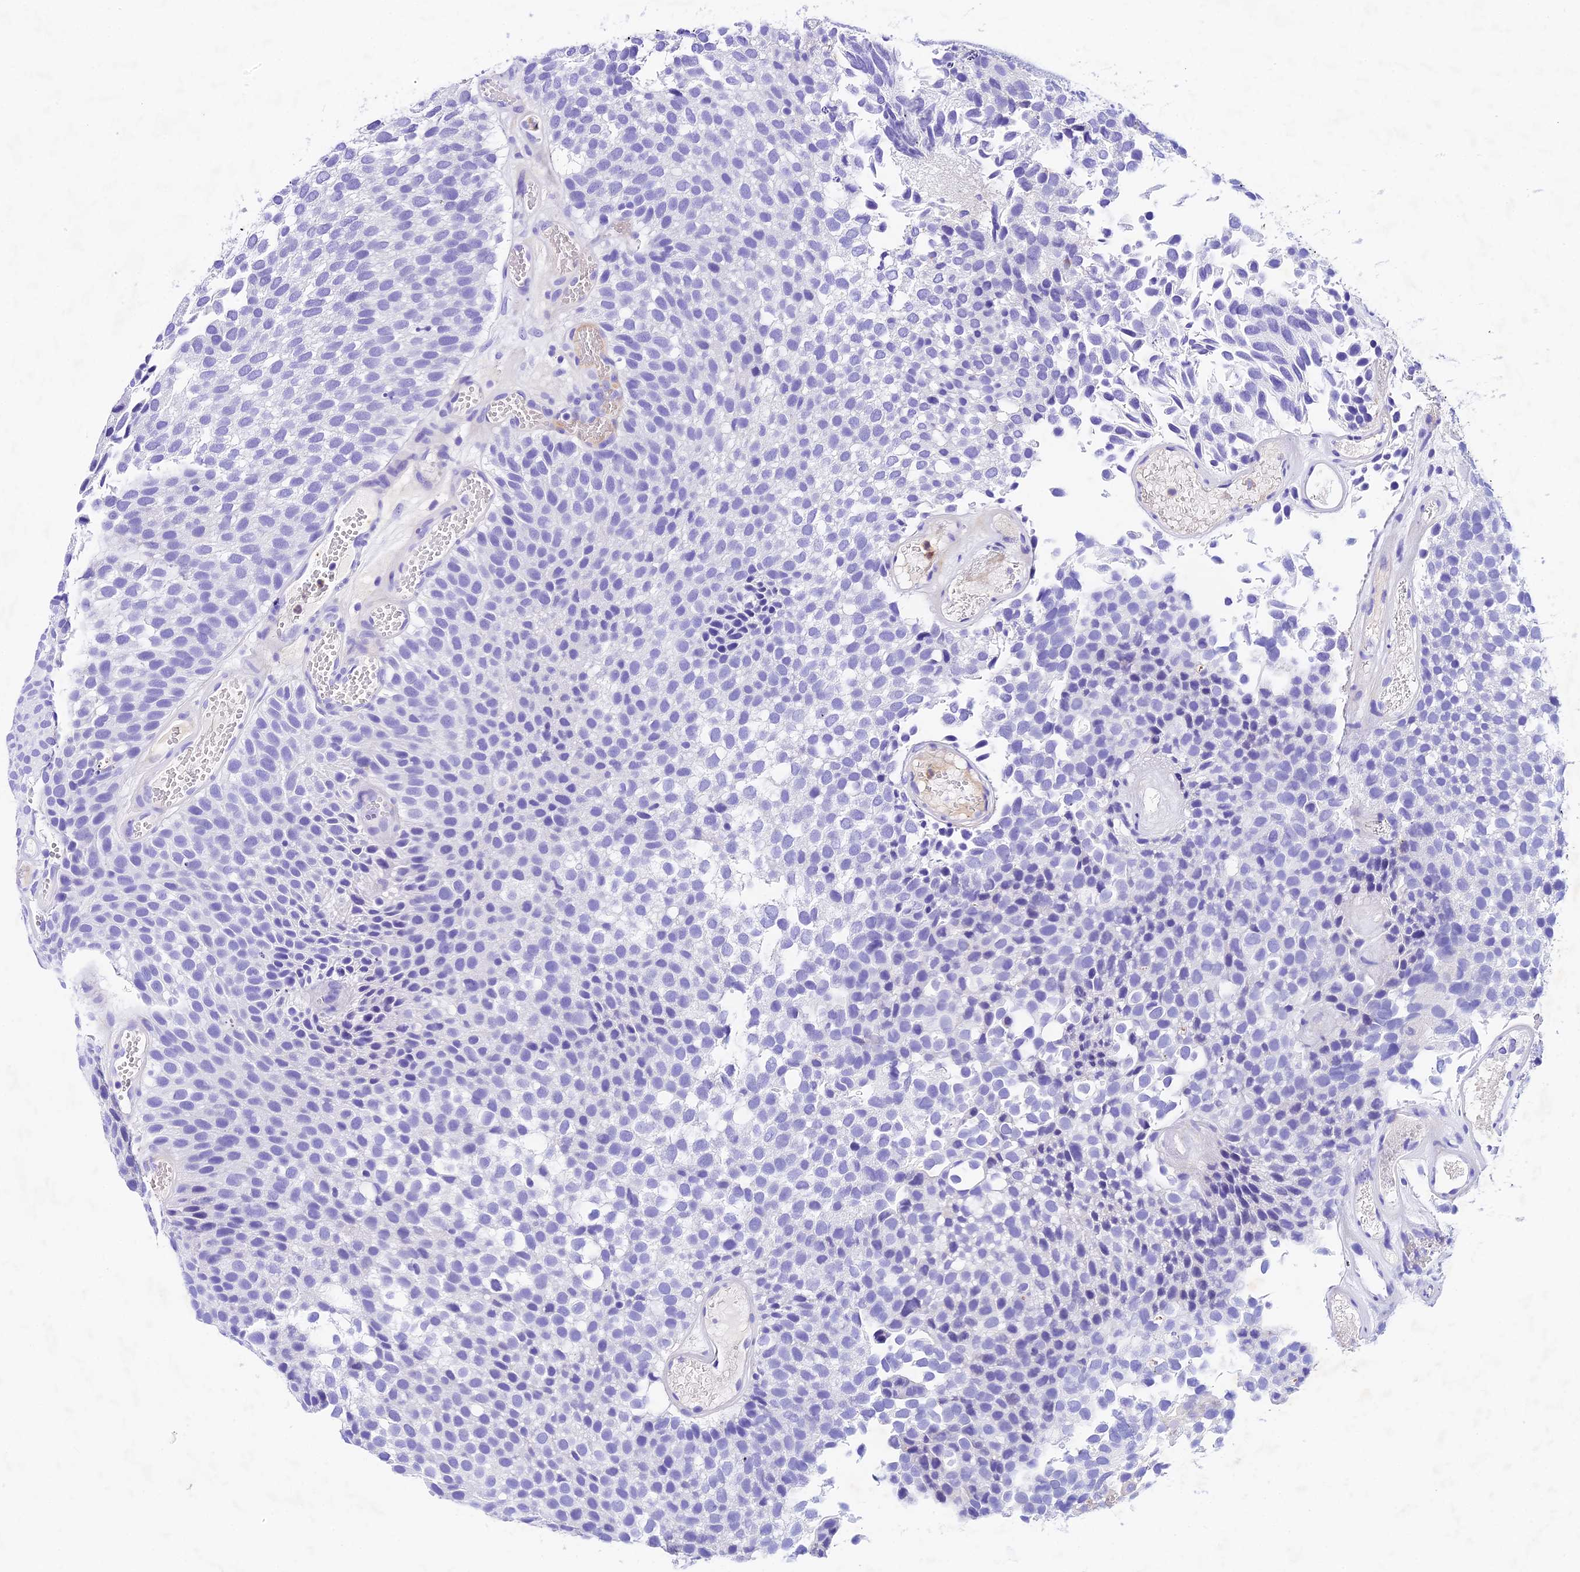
{"staining": {"intensity": "negative", "quantity": "none", "location": "none"}, "tissue": "urothelial cancer", "cell_type": "Tumor cells", "image_type": "cancer", "snomed": [{"axis": "morphology", "description": "Urothelial carcinoma, Low grade"}, {"axis": "topography", "description": "Urinary bladder"}], "caption": "This micrograph is of urothelial carcinoma (low-grade) stained with IHC to label a protein in brown with the nuclei are counter-stained blue. There is no staining in tumor cells.", "gene": "PSG11", "patient": {"sex": "male", "age": 89}}